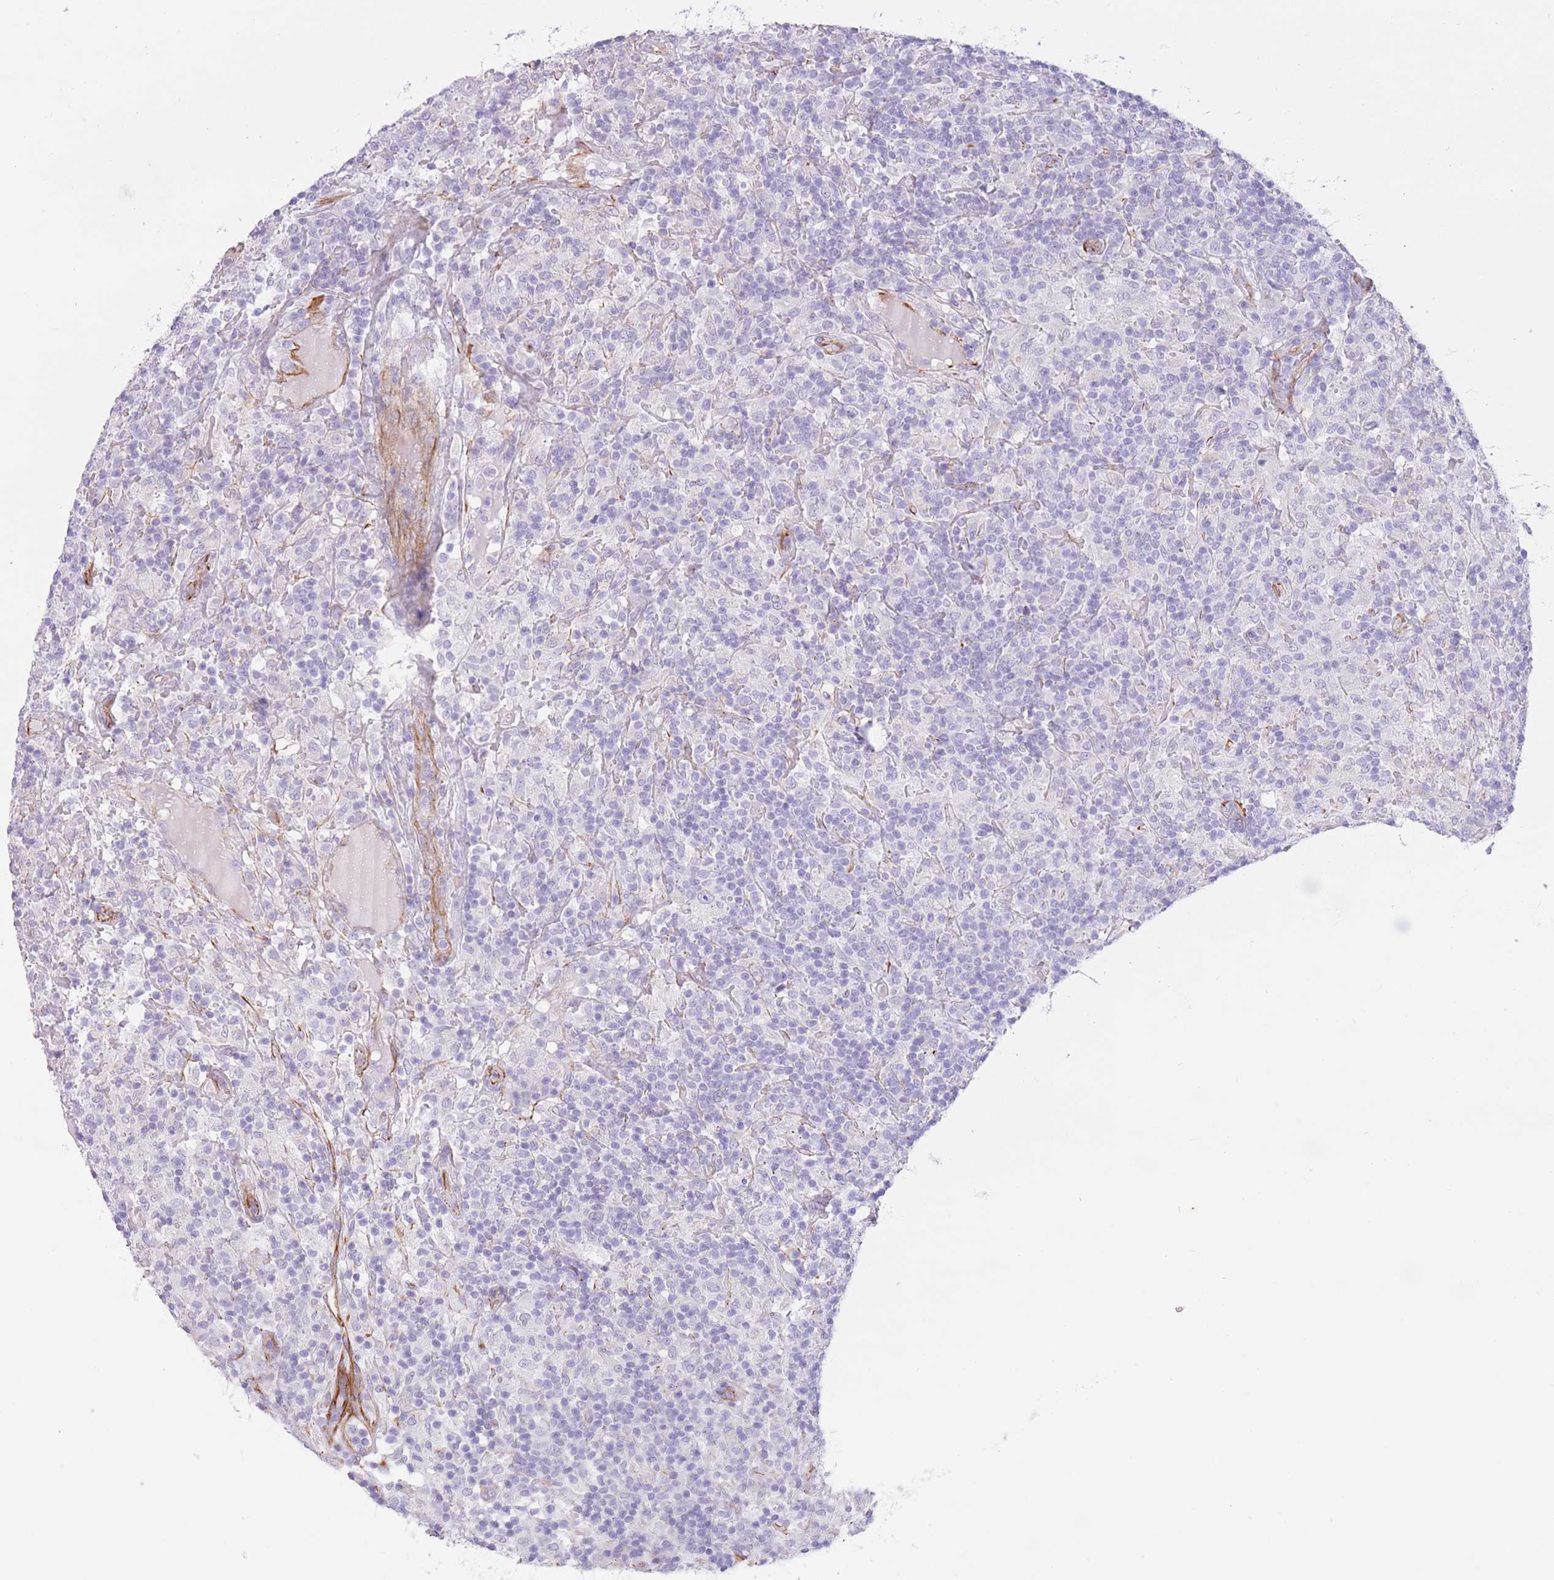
{"staining": {"intensity": "negative", "quantity": "none", "location": "none"}, "tissue": "lymphoma", "cell_type": "Tumor cells", "image_type": "cancer", "snomed": [{"axis": "morphology", "description": "Hodgkin's disease, NOS"}, {"axis": "topography", "description": "Lymph node"}], "caption": "Human Hodgkin's disease stained for a protein using IHC exhibits no positivity in tumor cells.", "gene": "PTCD1", "patient": {"sex": "male", "age": 70}}